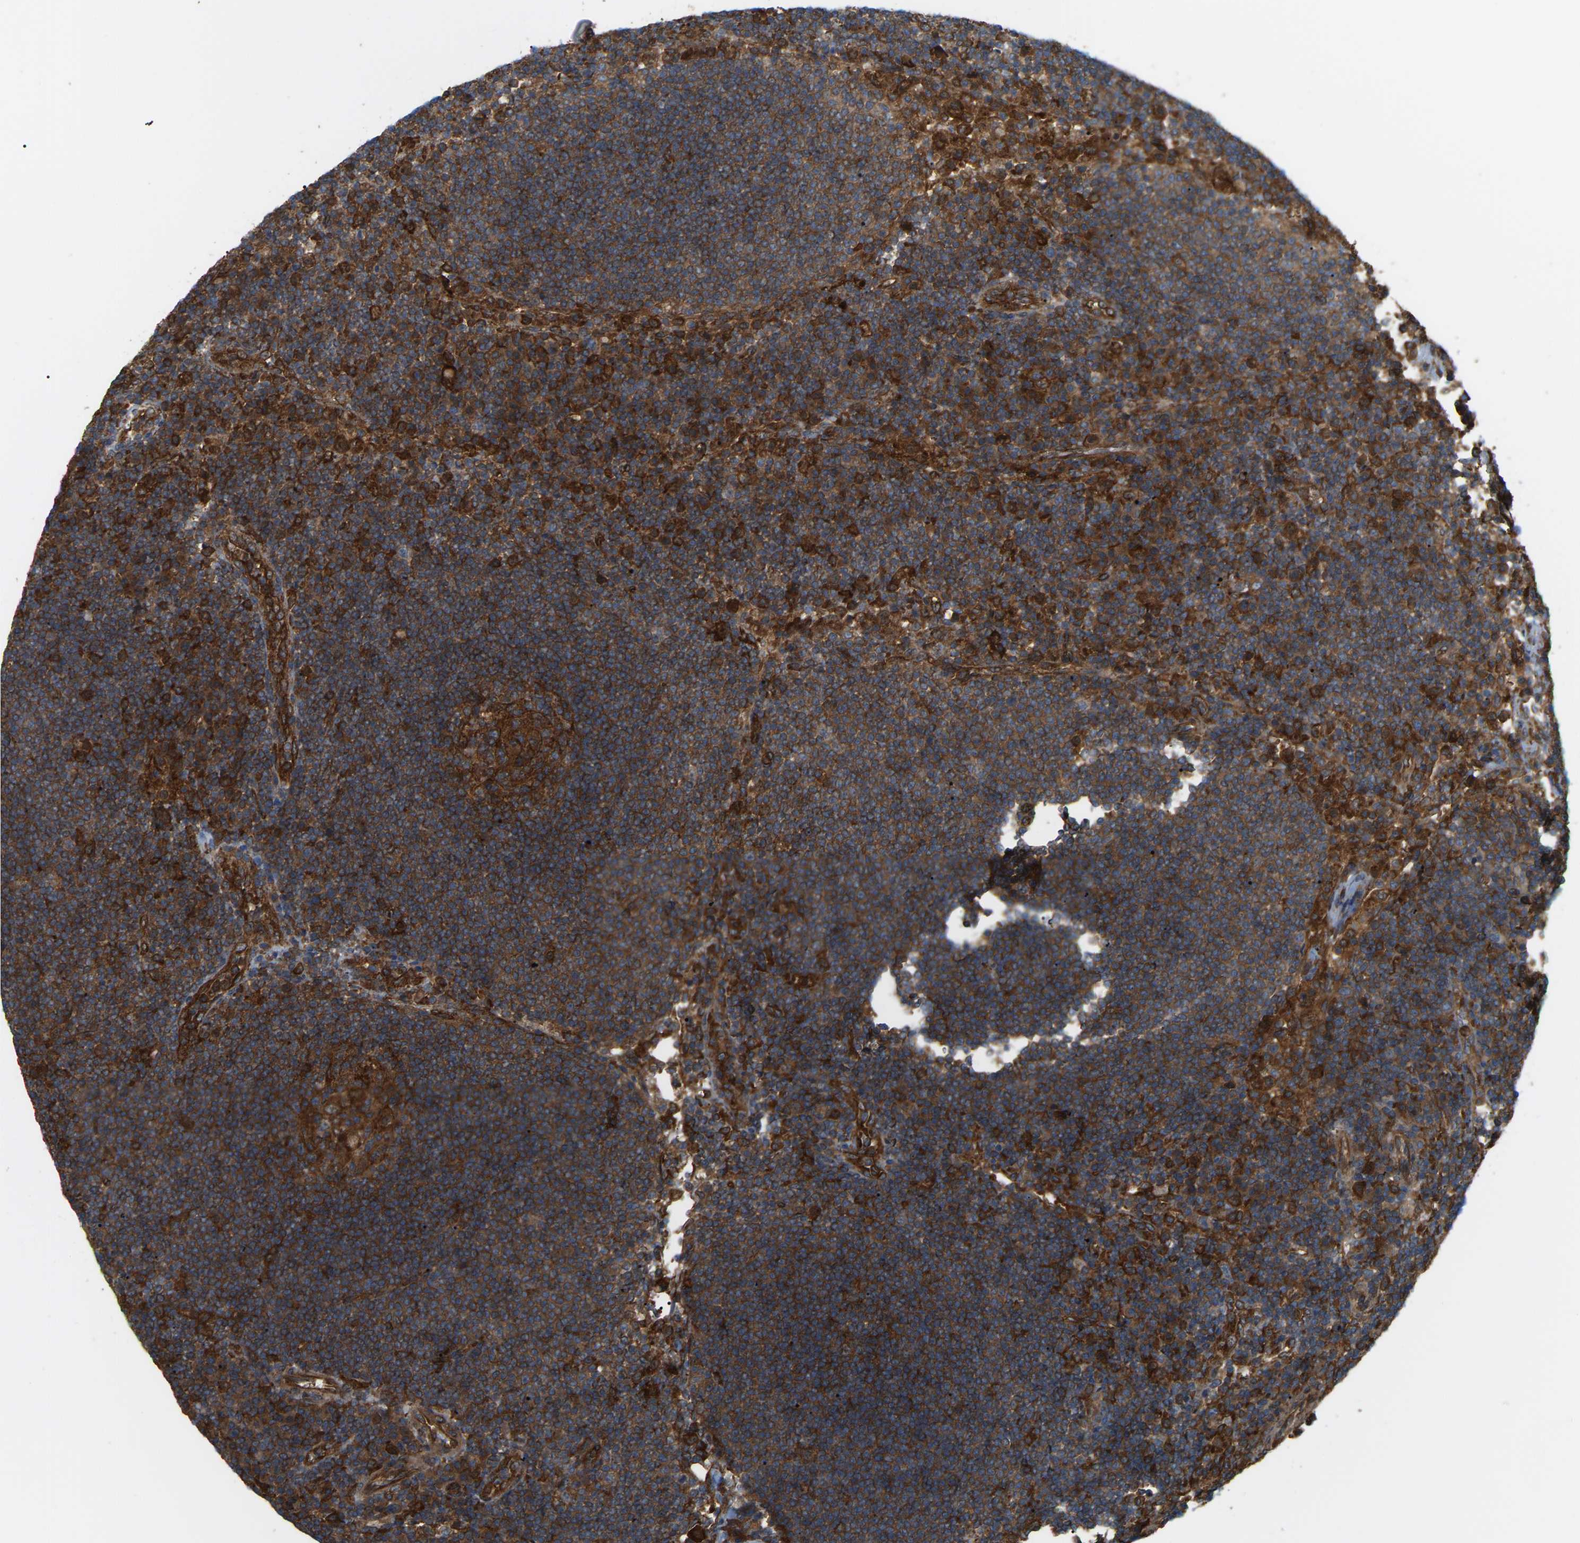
{"staining": {"intensity": "strong", "quantity": ">75%", "location": "cytoplasmic/membranous"}, "tissue": "lymph node", "cell_type": "Germinal center cells", "image_type": "normal", "snomed": [{"axis": "morphology", "description": "Normal tissue, NOS"}, {"axis": "topography", "description": "Lymph node"}], "caption": "The histopathology image displays staining of normal lymph node, revealing strong cytoplasmic/membranous protein positivity (brown color) within germinal center cells.", "gene": "PICALM", "patient": {"sex": "female", "age": 53}}